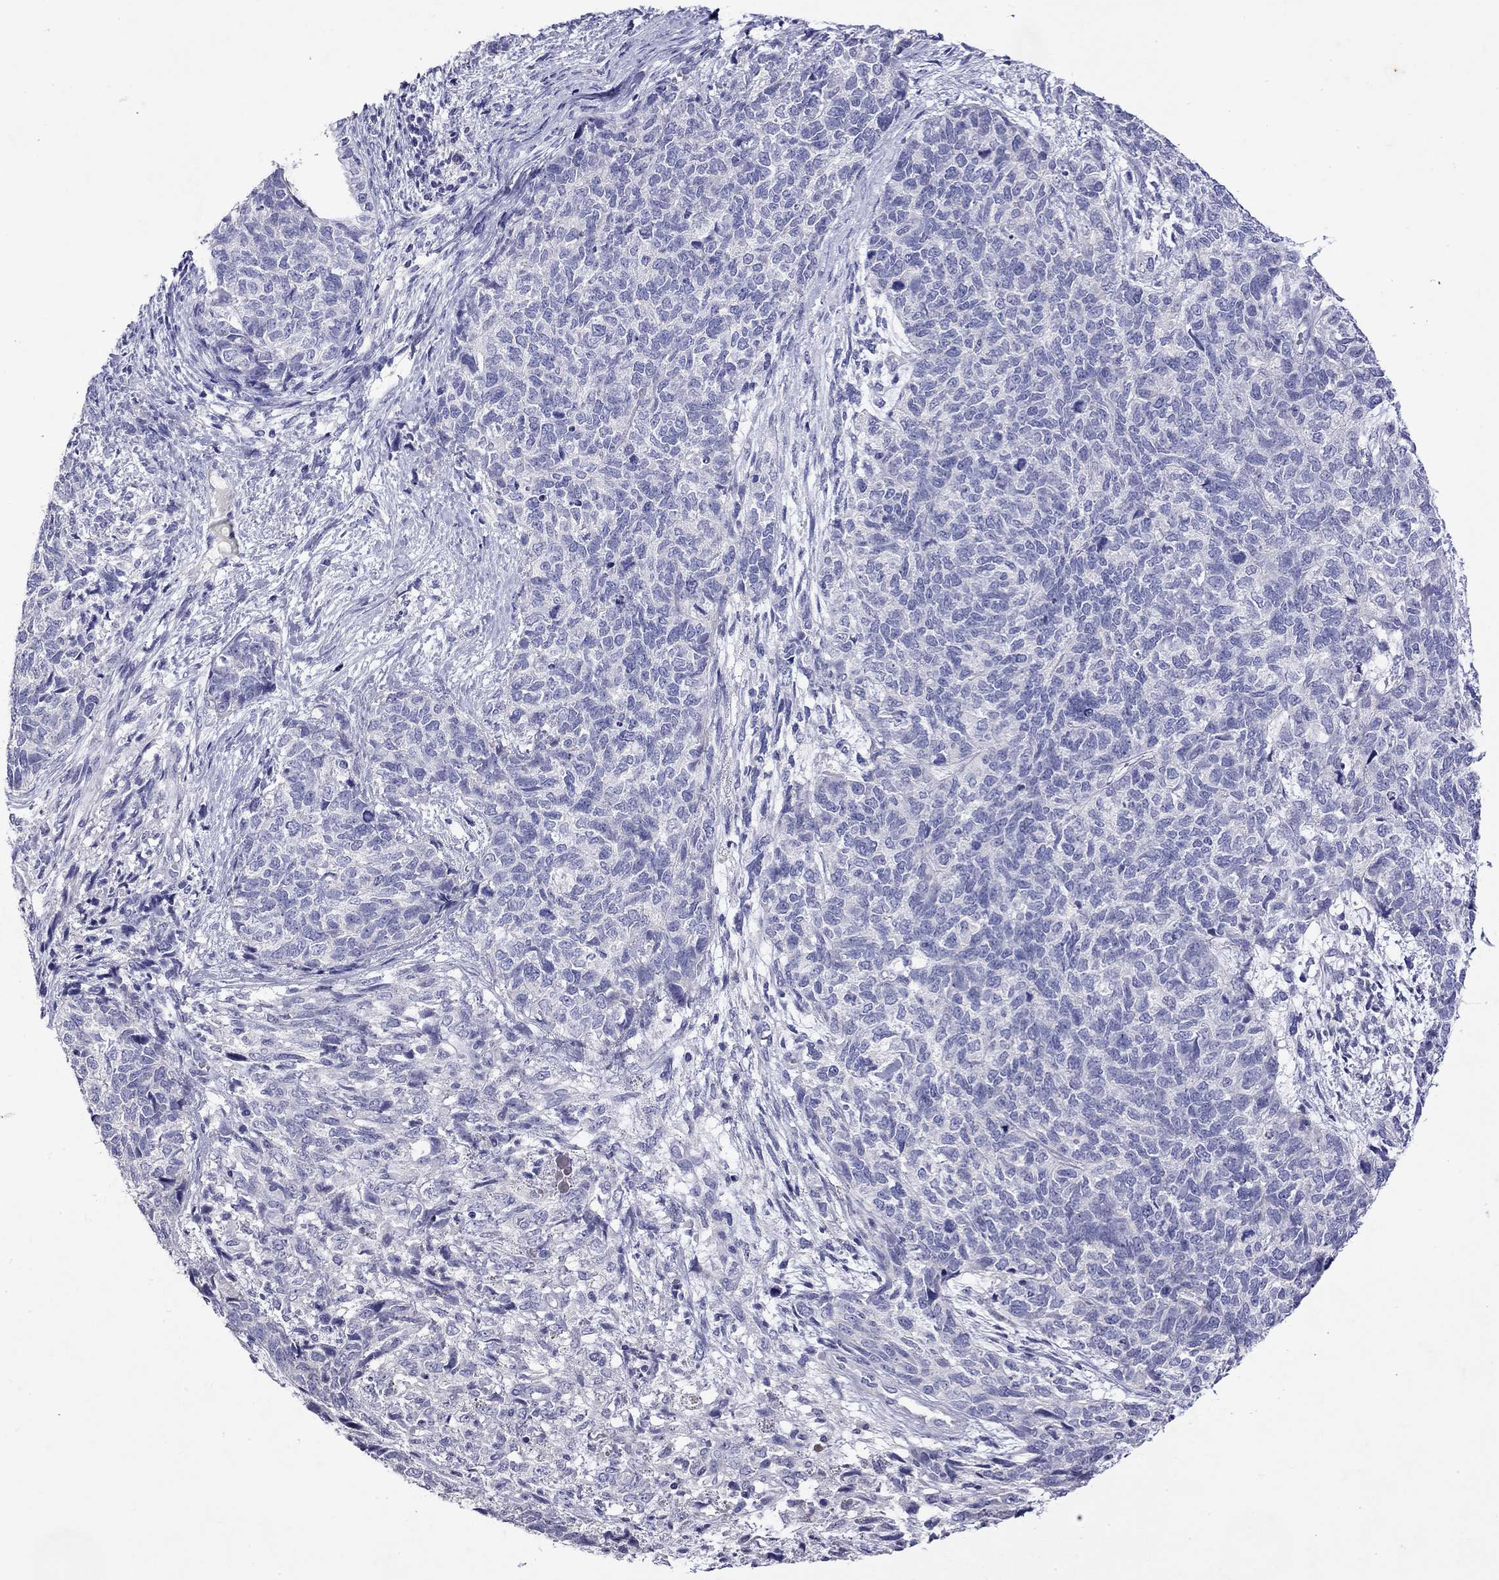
{"staining": {"intensity": "negative", "quantity": "none", "location": "none"}, "tissue": "cervical cancer", "cell_type": "Tumor cells", "image_type": "cancer", "snomed": [{"axis": "morphology", "description": "Squamous cell carcinoma, NOS"}, {"axis": "topography", "description": "Cervix"}], "caption": "Protein analysis of cervical cancer (squamous cell carcinoma) displays no significant positivity in tumor cells.", "gene": "GNAT3", "patient": {"sex": "female", "age": 63}}